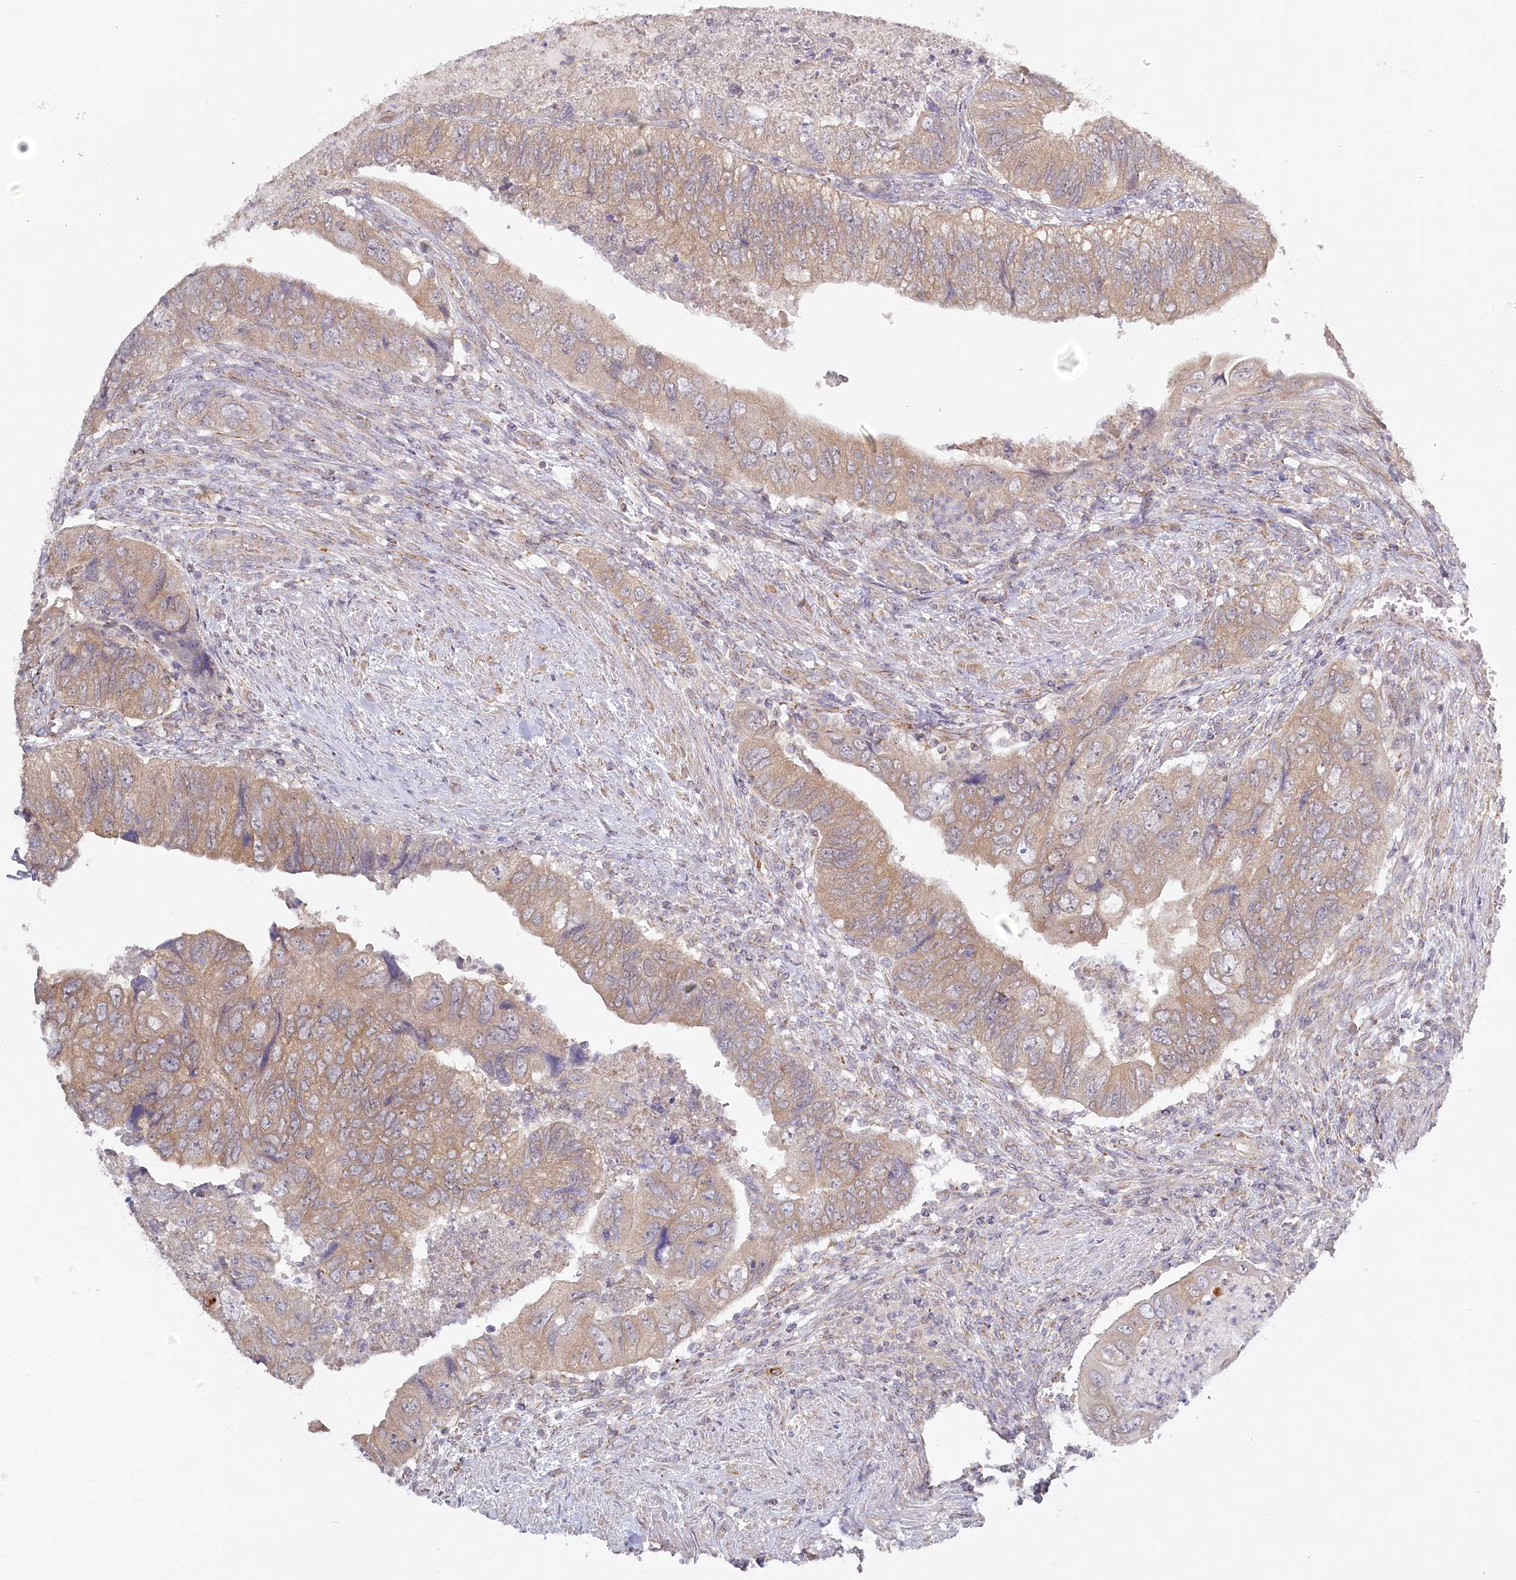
{"staining": {"intensity": "moderate", "quantity": "25%-75%", "location": "cytoplasmic/membranous"}, "tissue": "colorectal cancer", "cell_type": "Tumor cells", "image_type": "cancer", "snomed": [{"axis": "morphology", "description": "Adenocarcinoma, NOS"}, {"axis": "topography", "description": "Rectum"}], "caption": "Immunohistochemical staining of human colorectal adenocarcinoma displays medium levels of moderate cytoplasmic/membranous staining in about 25%-75% of tumor cells.", "gene": "AAMDC", "patient": {"sex": "male", "age": 63}}